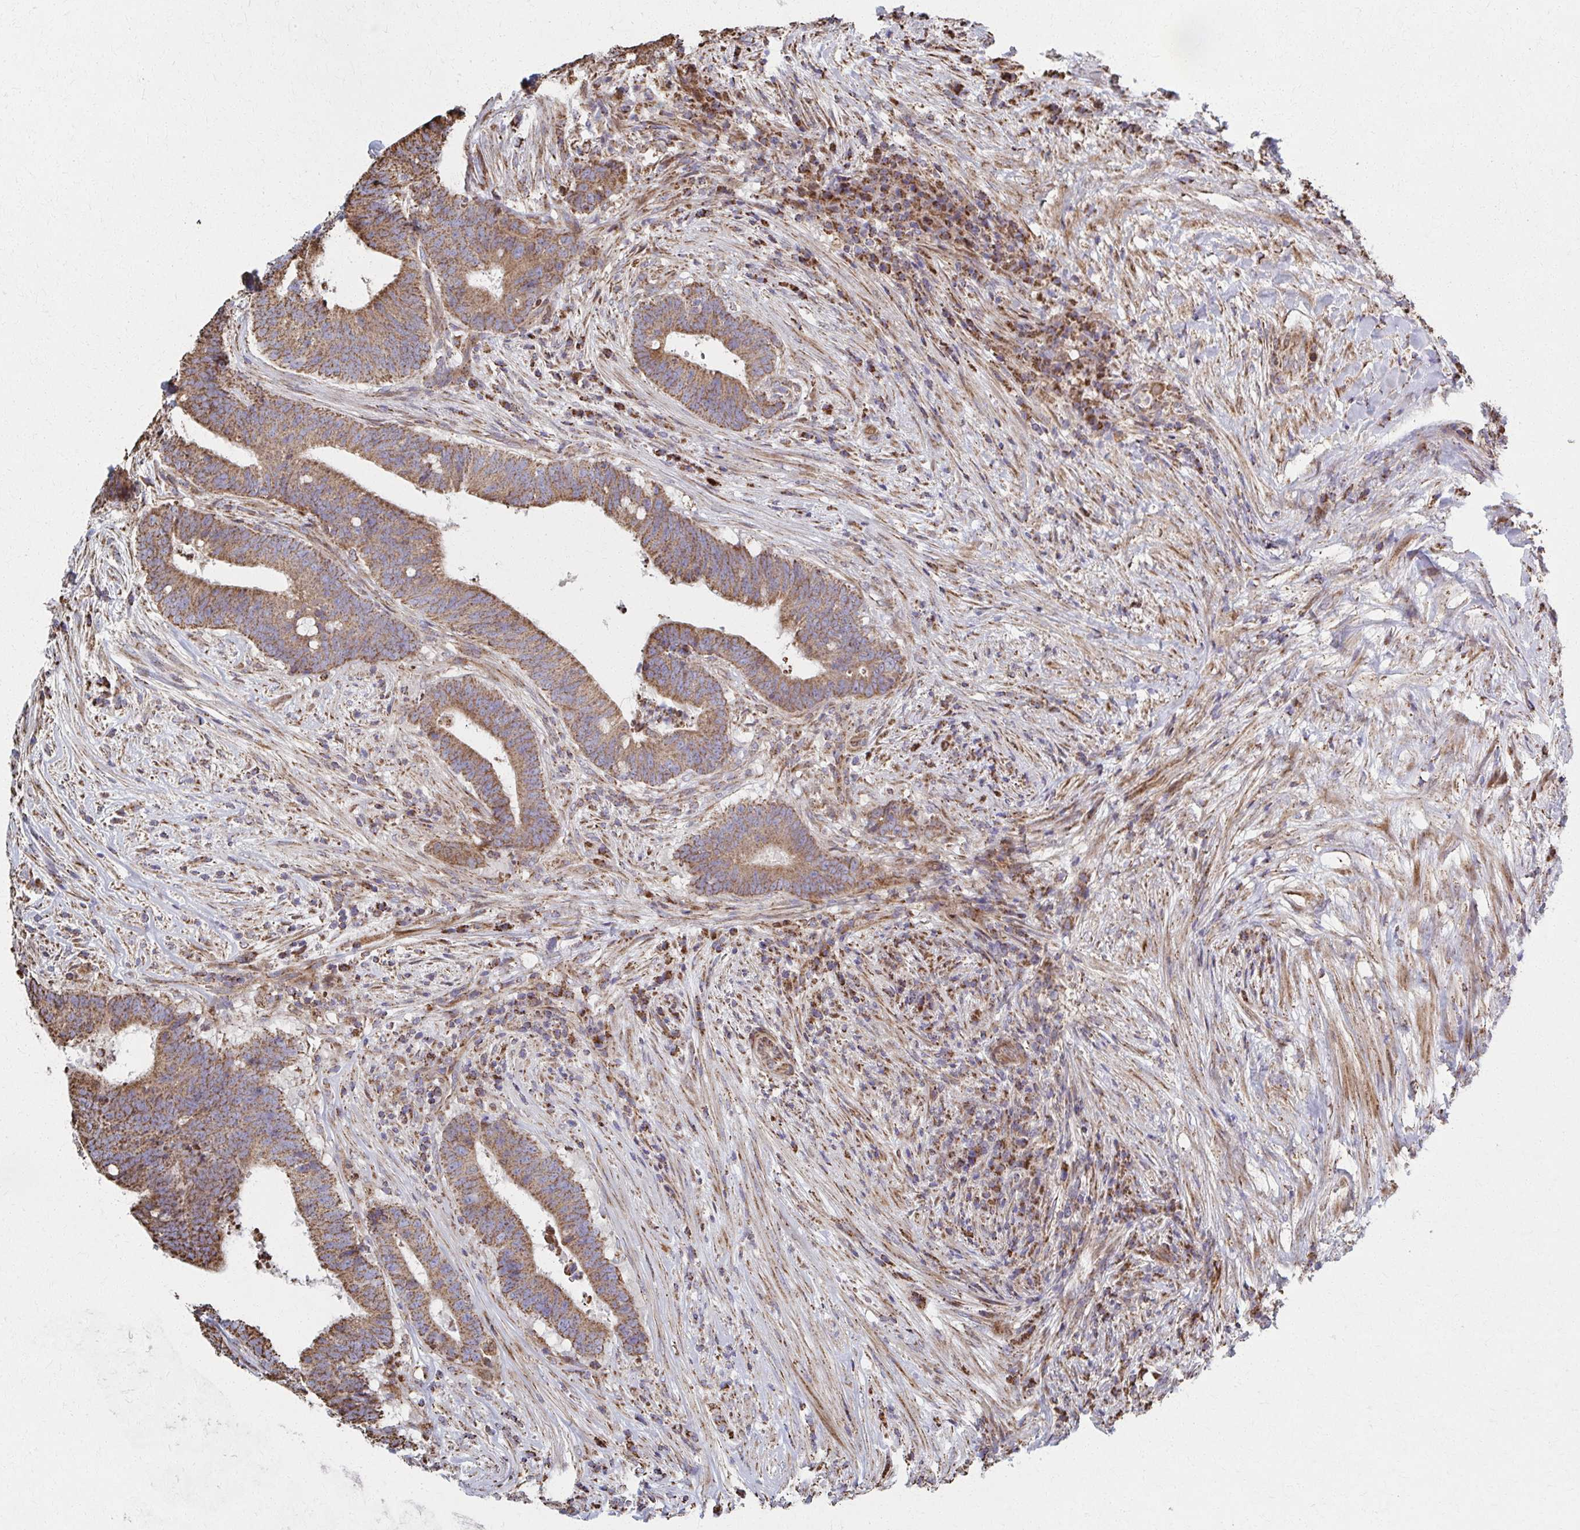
{"staining": {"intensity": "moderate", "quantity": ">75%", "location": "cytoplasmic/membranous"}, "tissue": "colorectal cancer", "cell_type": "Tumor cells", "image_type": "cancer", "snomed": [{"axis": "morphology", "description": "Adenocarcinoma, NOS"}, {"axis": "topography", "description": "Colon"}], "caption": "Moderate cytoplasmic/membranous staining is present in approximately >75% of tumor cells in colorectal cancer.", "gene": "SAT1", "patient": {"sex": "female", "age": 43}}